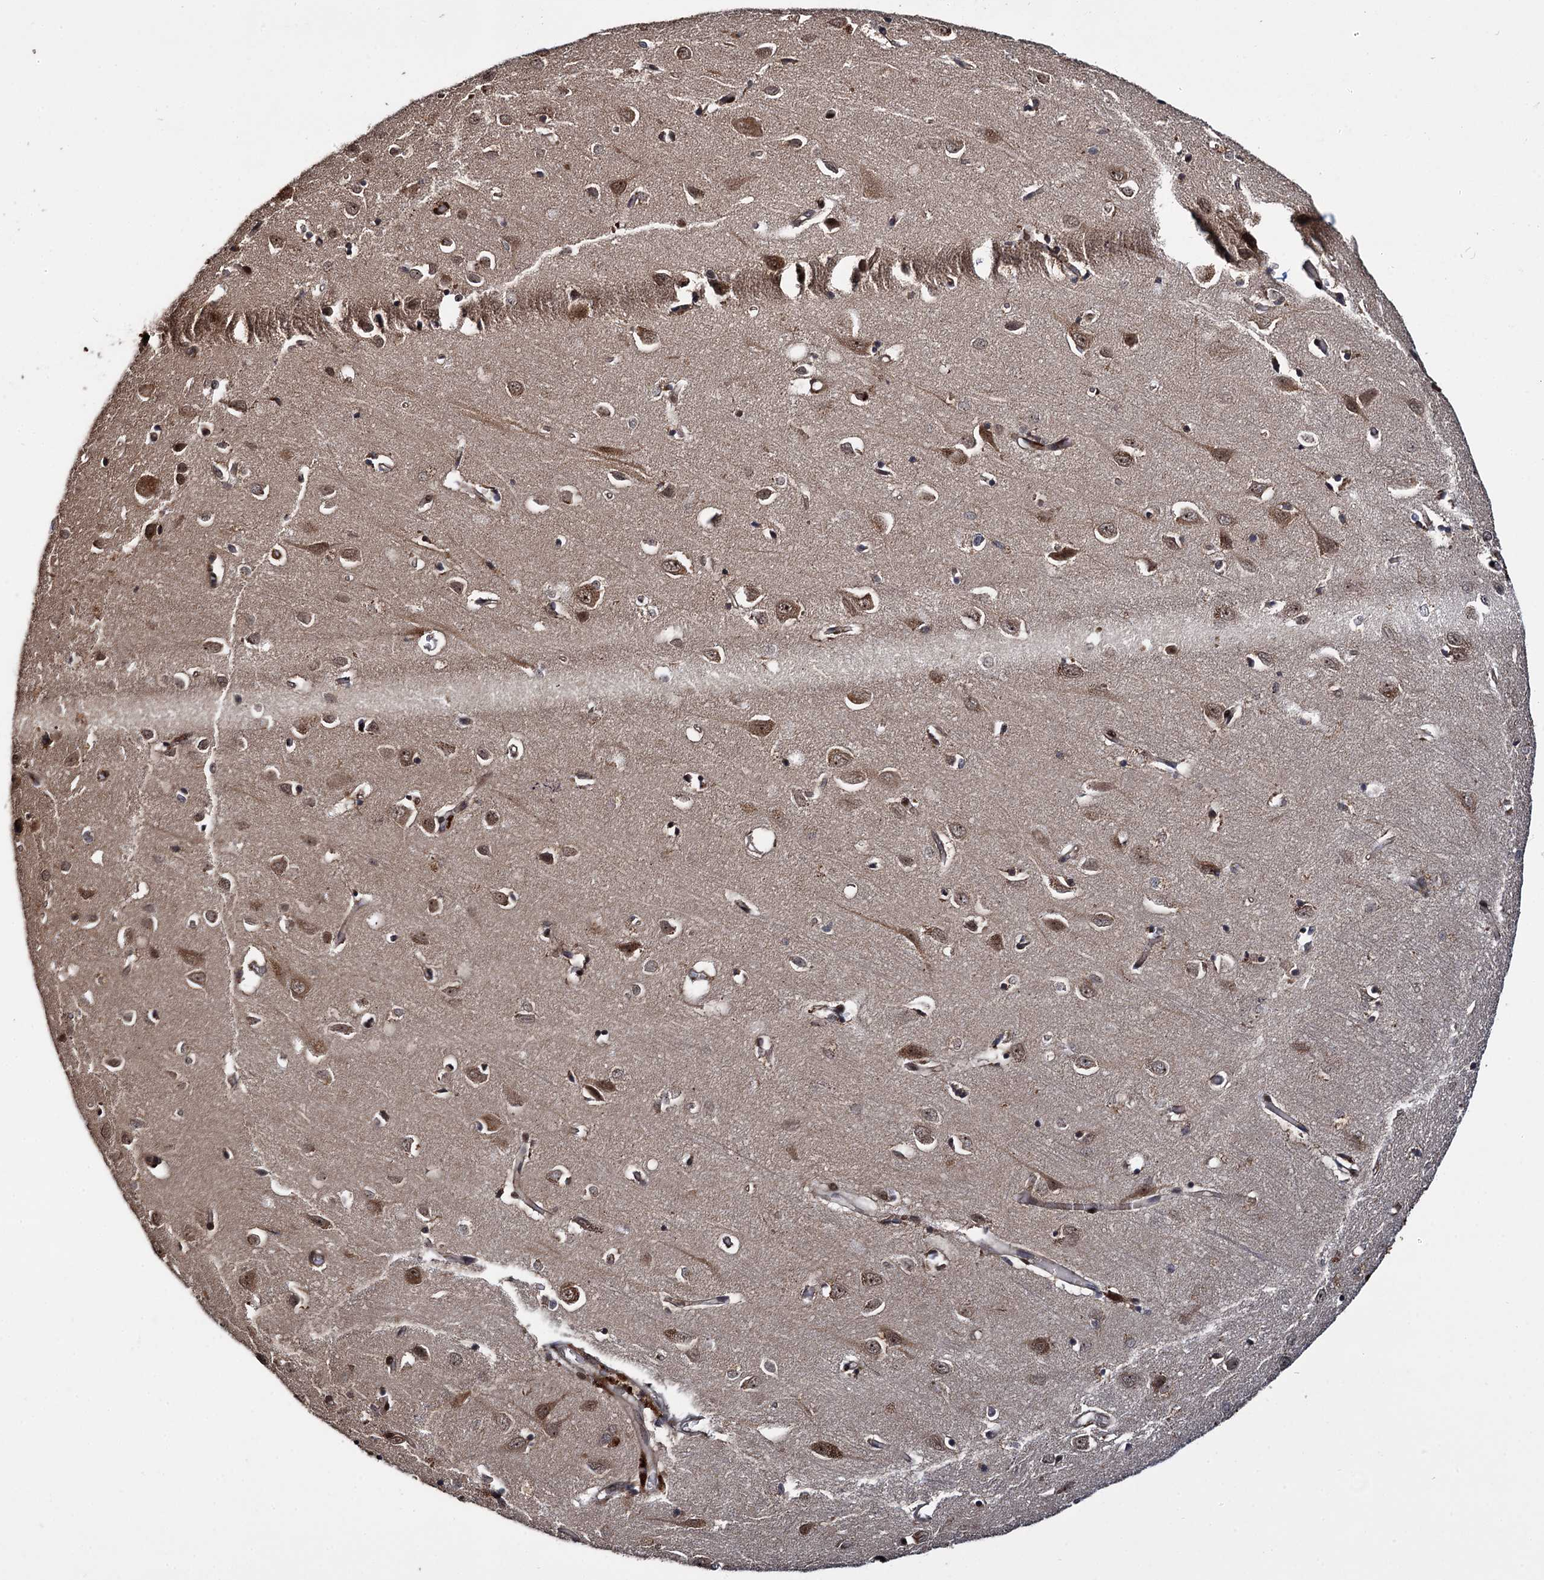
{"staining": {"intensity": "strong", "quantity": ">75%", "location": "cytoplasmic/membranous,nuclear"}, "tissue": "cerebral cortex", "cell_type": "Endothelial cells", "image_type": "normal", "snomed": [{"axis": "morphology", "description": "Normal tissue, NOS"}, {"axis": "topography", "description": "Cerebral cortex"}], "caption": "Immunohistochemistry (IHC) of normal human cerebral cortex shows high levels of strong cytoplasmic/membranous,nuclear expression in approximately >75% of endothelial cells. The staining was performed using DAB (3,3'-diaminobenzidine), with brown indicating positive protein expression. Nuclei are stained blue with hematoxylin.", "gene": "CEP192", "patient": {"sex": "female", "age": 64}}